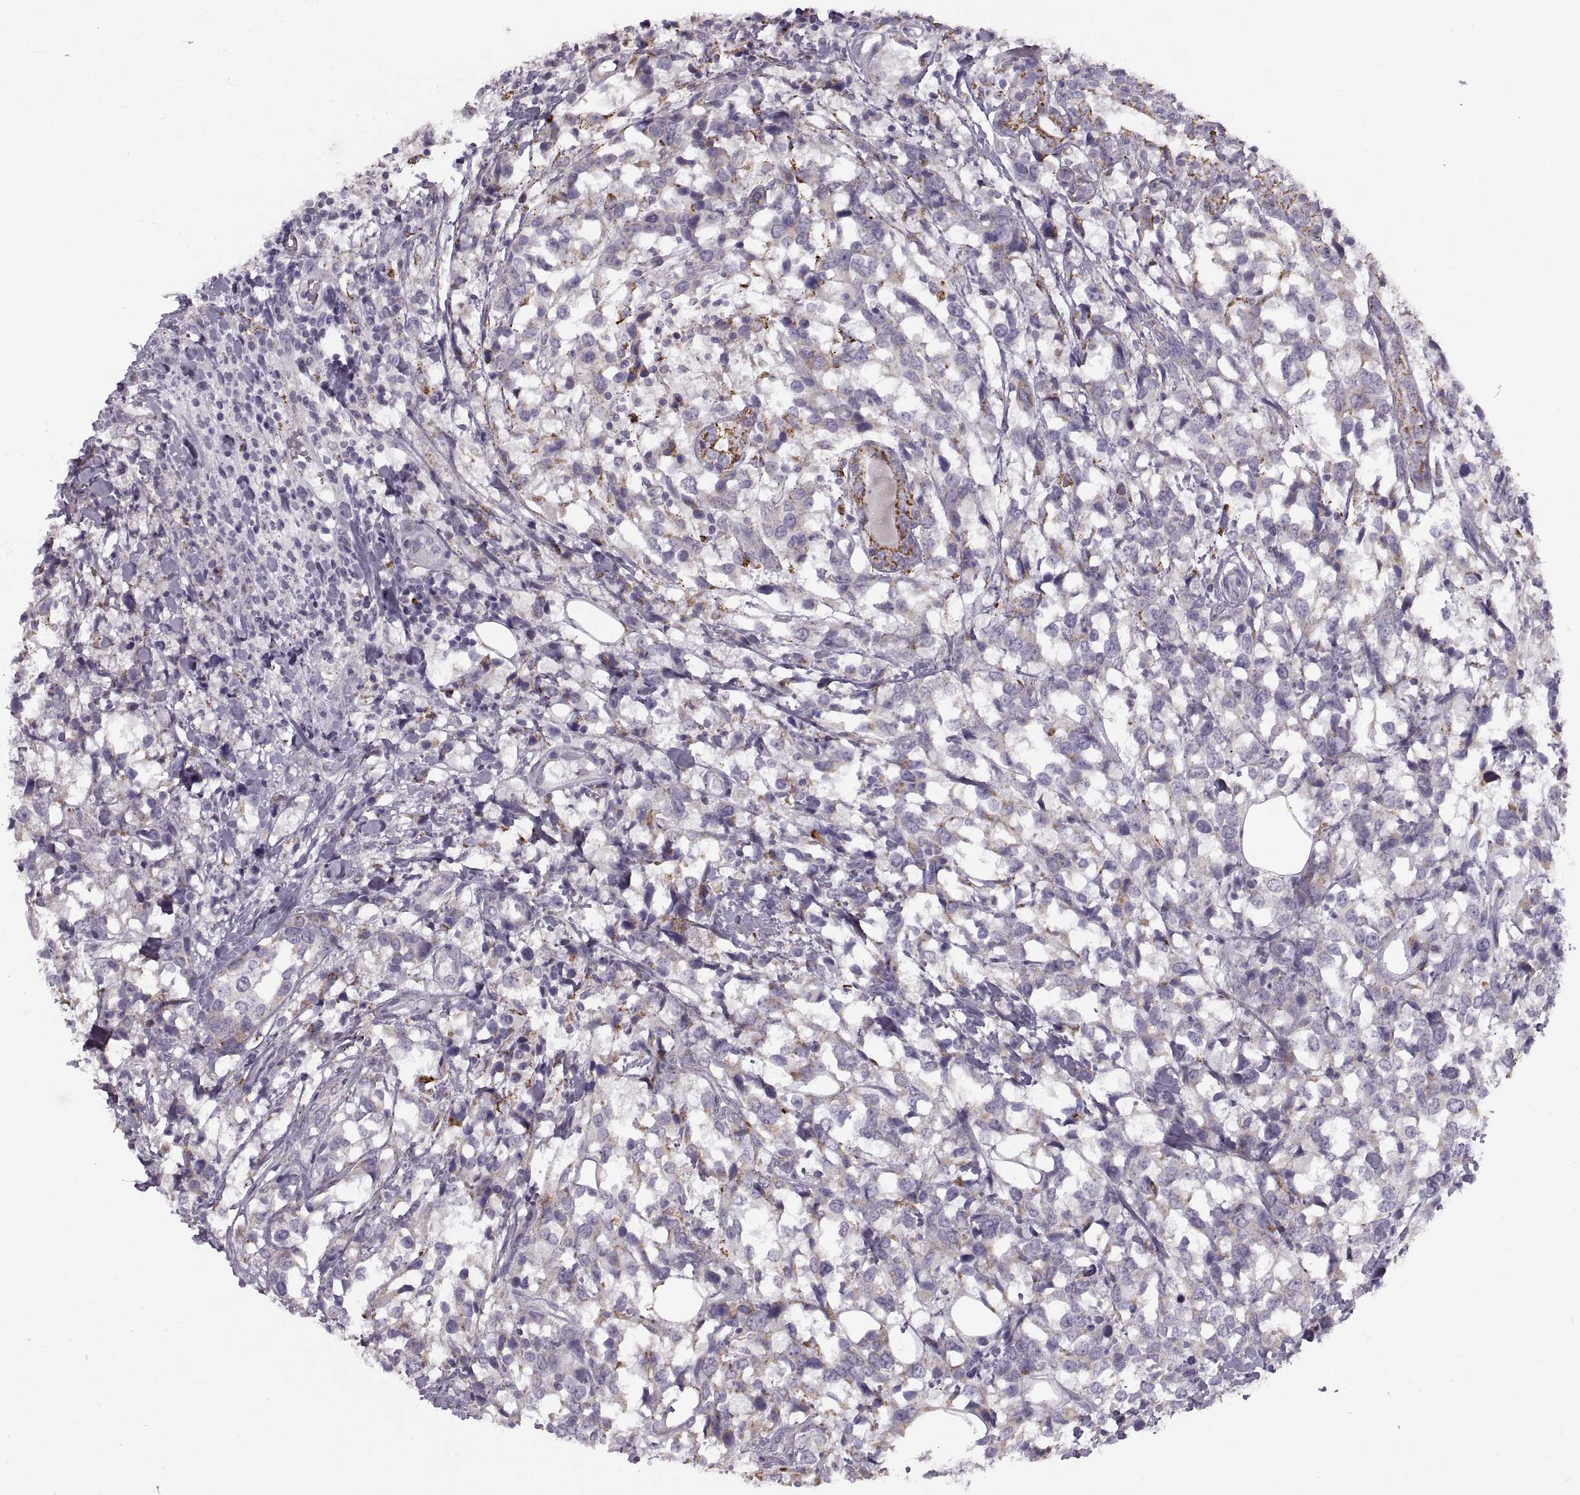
{"staining": {"intensity": "moderate", "quantity": "<25%", "location": "cytoplasmic/membranous"}, "tissue": "breast cancer", "cell_type": "Tumor cells", "image_type": "cancer", "snomed": [{"axis": "morphology", "description": "Lobular carcinoma"}, {"axis": "topography", "description": "Breast"}], "caption": "Tumor cells reveal moderate cytoplasmic/membranous expression in about <25% of cells in breast cancer. (DAB IHC, brown staining for protein, blue staining for nuclei).", "gene": "PIERCE1", "patient": {"sex": "female", "age": 59}}